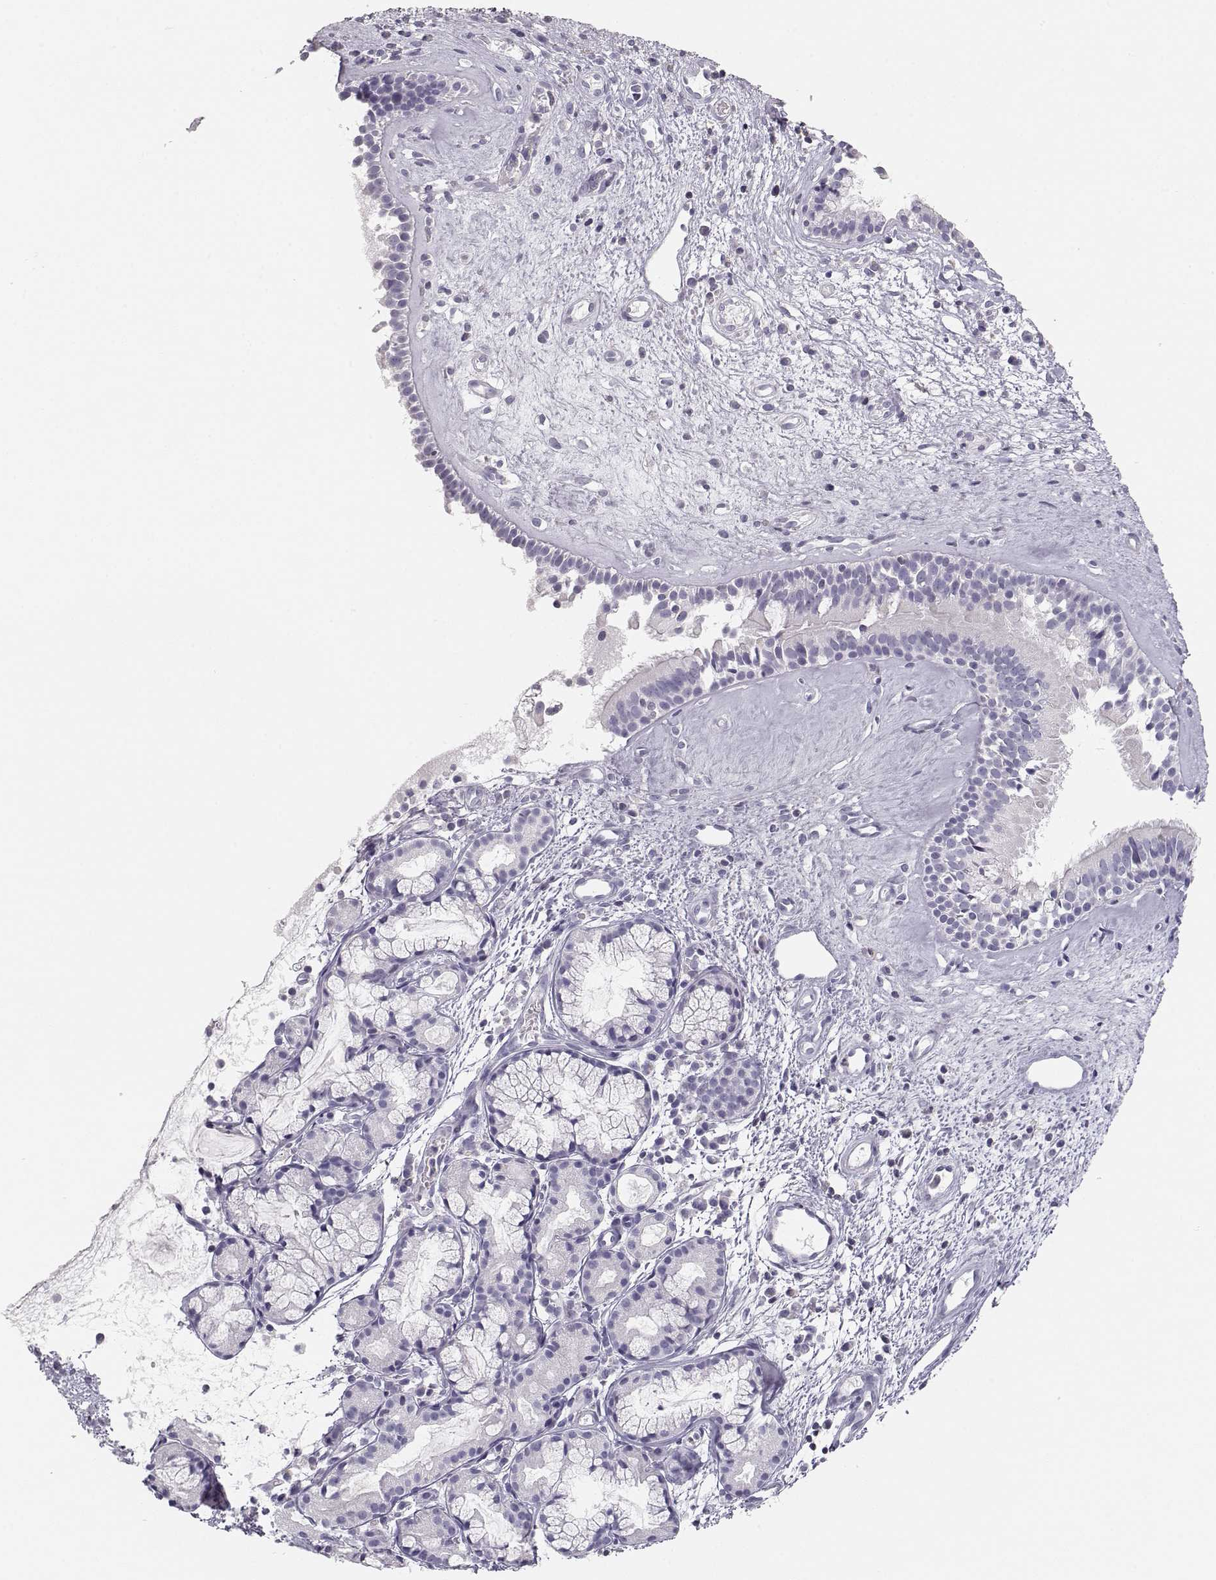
{"staining": {"intensity": "negative", "quantity": "none", "location": "none"}, "tissue": "nasopharynx", "cell_type": "Respiratory epithelial cells", "image_type": "normal", "snomed": [{"axis": "morphology", "description": "Normal tissue, NOS"}, {"axis": "topography", "description": "Nasopharynx"}], "caption": "Protein analysis of normal nasopharynx shows no significant staining in respiratory epithelial cells. (DAB immunohistochemistry with hematoxylin counter stain).", "gene": "FAM166A", "patient": {"sex": "male", "age": 29}}